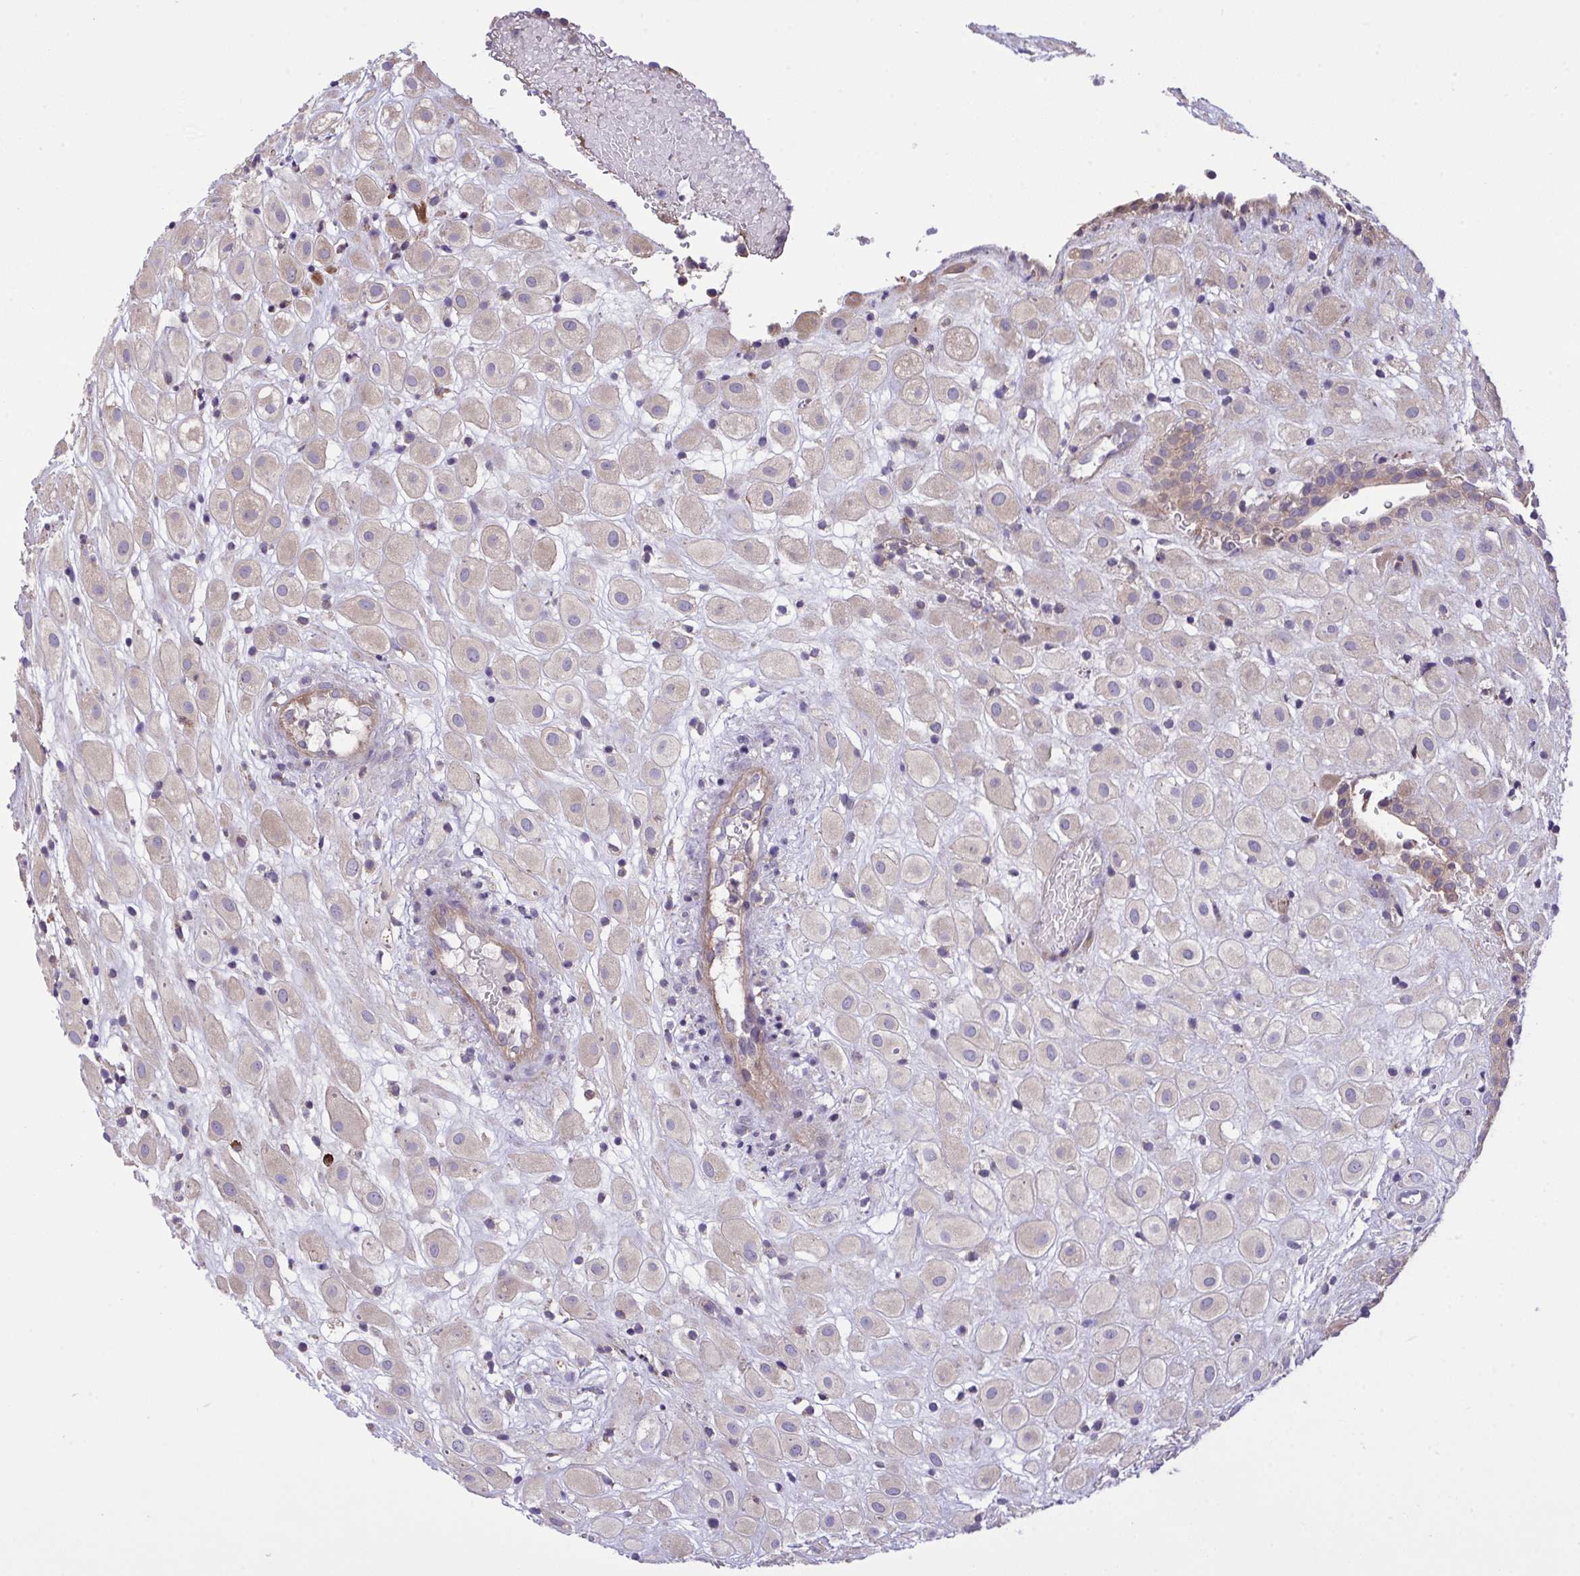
{"staining": {"intensity": "weak", "quantity": "<25%", "location": "cytoplasmic/membranous"}, "tissue": "placenta", "cell_type": "Decidual cells", "image_type": "normal", "snomed": [{"axis": "morphology", "description": "Normal tissue, NOS"}, {"axis": "topography", "description": "Placenta"}], "caption": "DAB (3,3'-diaminobenzidine) immunohistochemical staining of normal human placenta displays no significant staining in decidual cells. (Brightfield microscopy of DAB immunohistochemistry at high magnification).", "gene": "GRB14", "patient": {"sex": "female", "age": 24}}